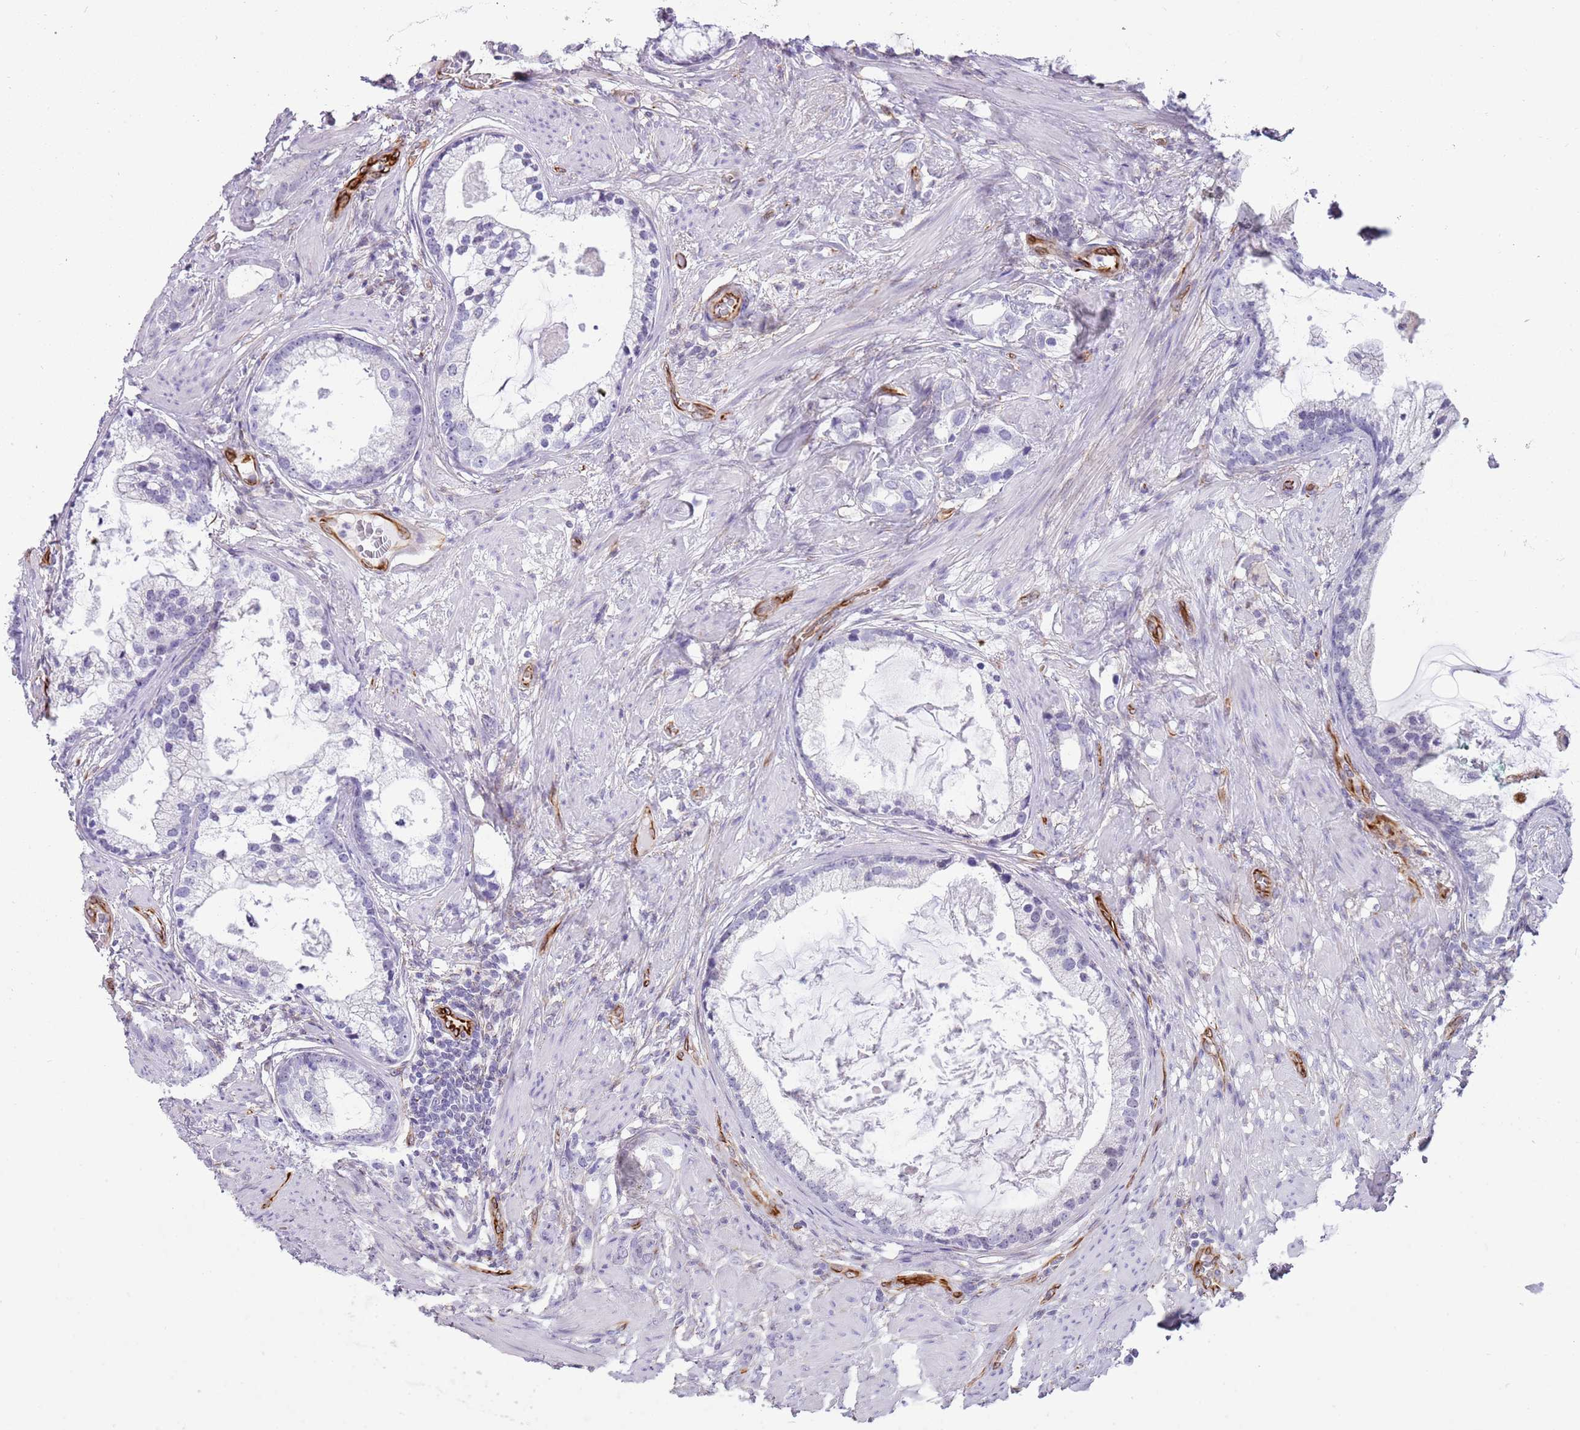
{"staining": {"intensity": "negative", "quantity": "none", "location": "none"}, "tissue": "prostate cancer", "cell_type": "Tumor cells", "image_type": "cancer", "snomed": [{"axis": "morphology", "description": "Adenocarcinoma, Low grade"}, {"axis": "topography", "description": "Prostate"}], "caption": "An IHC image of prostate cancer is shown. There is no staining in tumor cells of prostate cancer.", "gene": "NBPF3", "patient": {"sex": "male", "age": 71}}